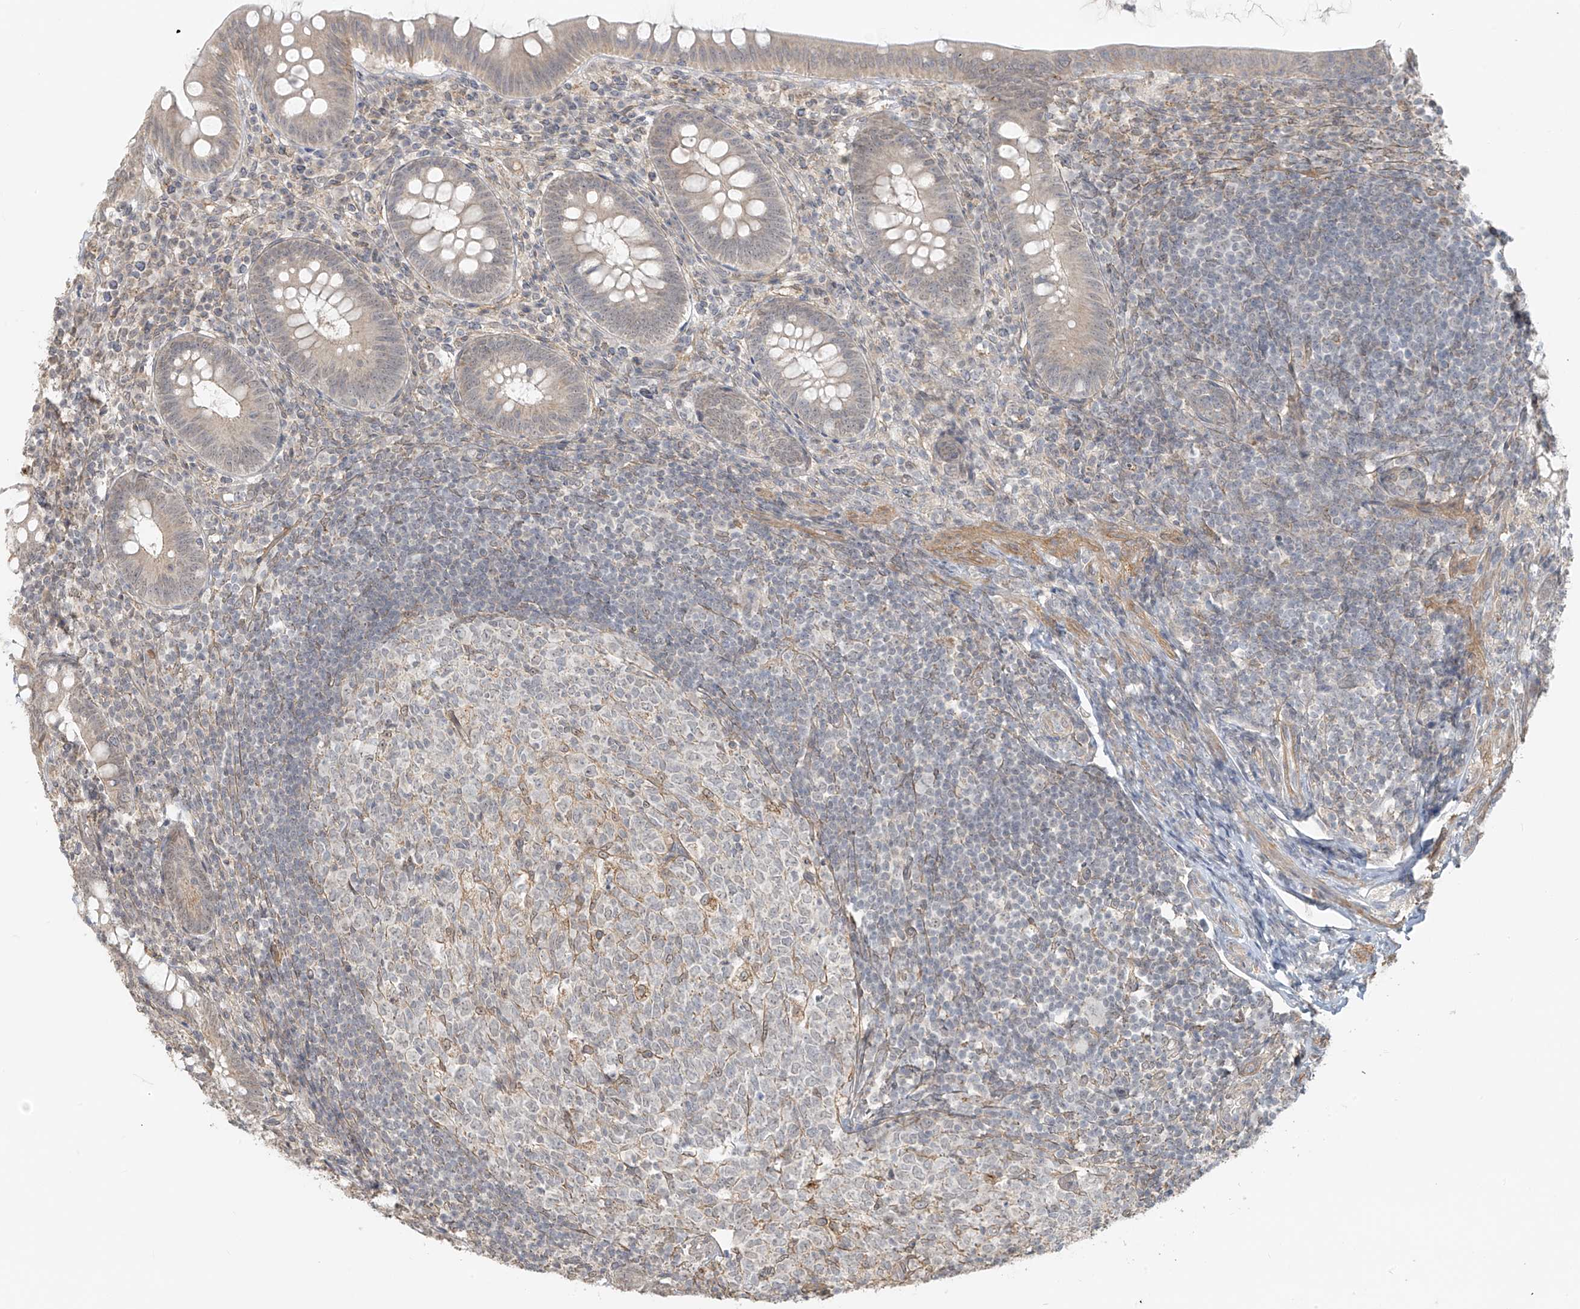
{"staining": {"intensity": "weak", "quantity": "25%-75%", "location": "cytoplasmic/membranous"}, "tissue": "appendix", "cell_type": "Glandular cells", "image_type": "normal", "snomed": [{"axis": "morphology", "description": "Normal tissue, NOS"}, {"axis": "topography", "description": "Appendix"}], "caption": "Protein expression by immunohistochemistry demonstrates weak cytoplasmic/membranous positivity in approximately 25%-75% of glandular cells in normal appendix.", "gene": "ABCD1", "patient": {"sex": "male", "age": 14}}